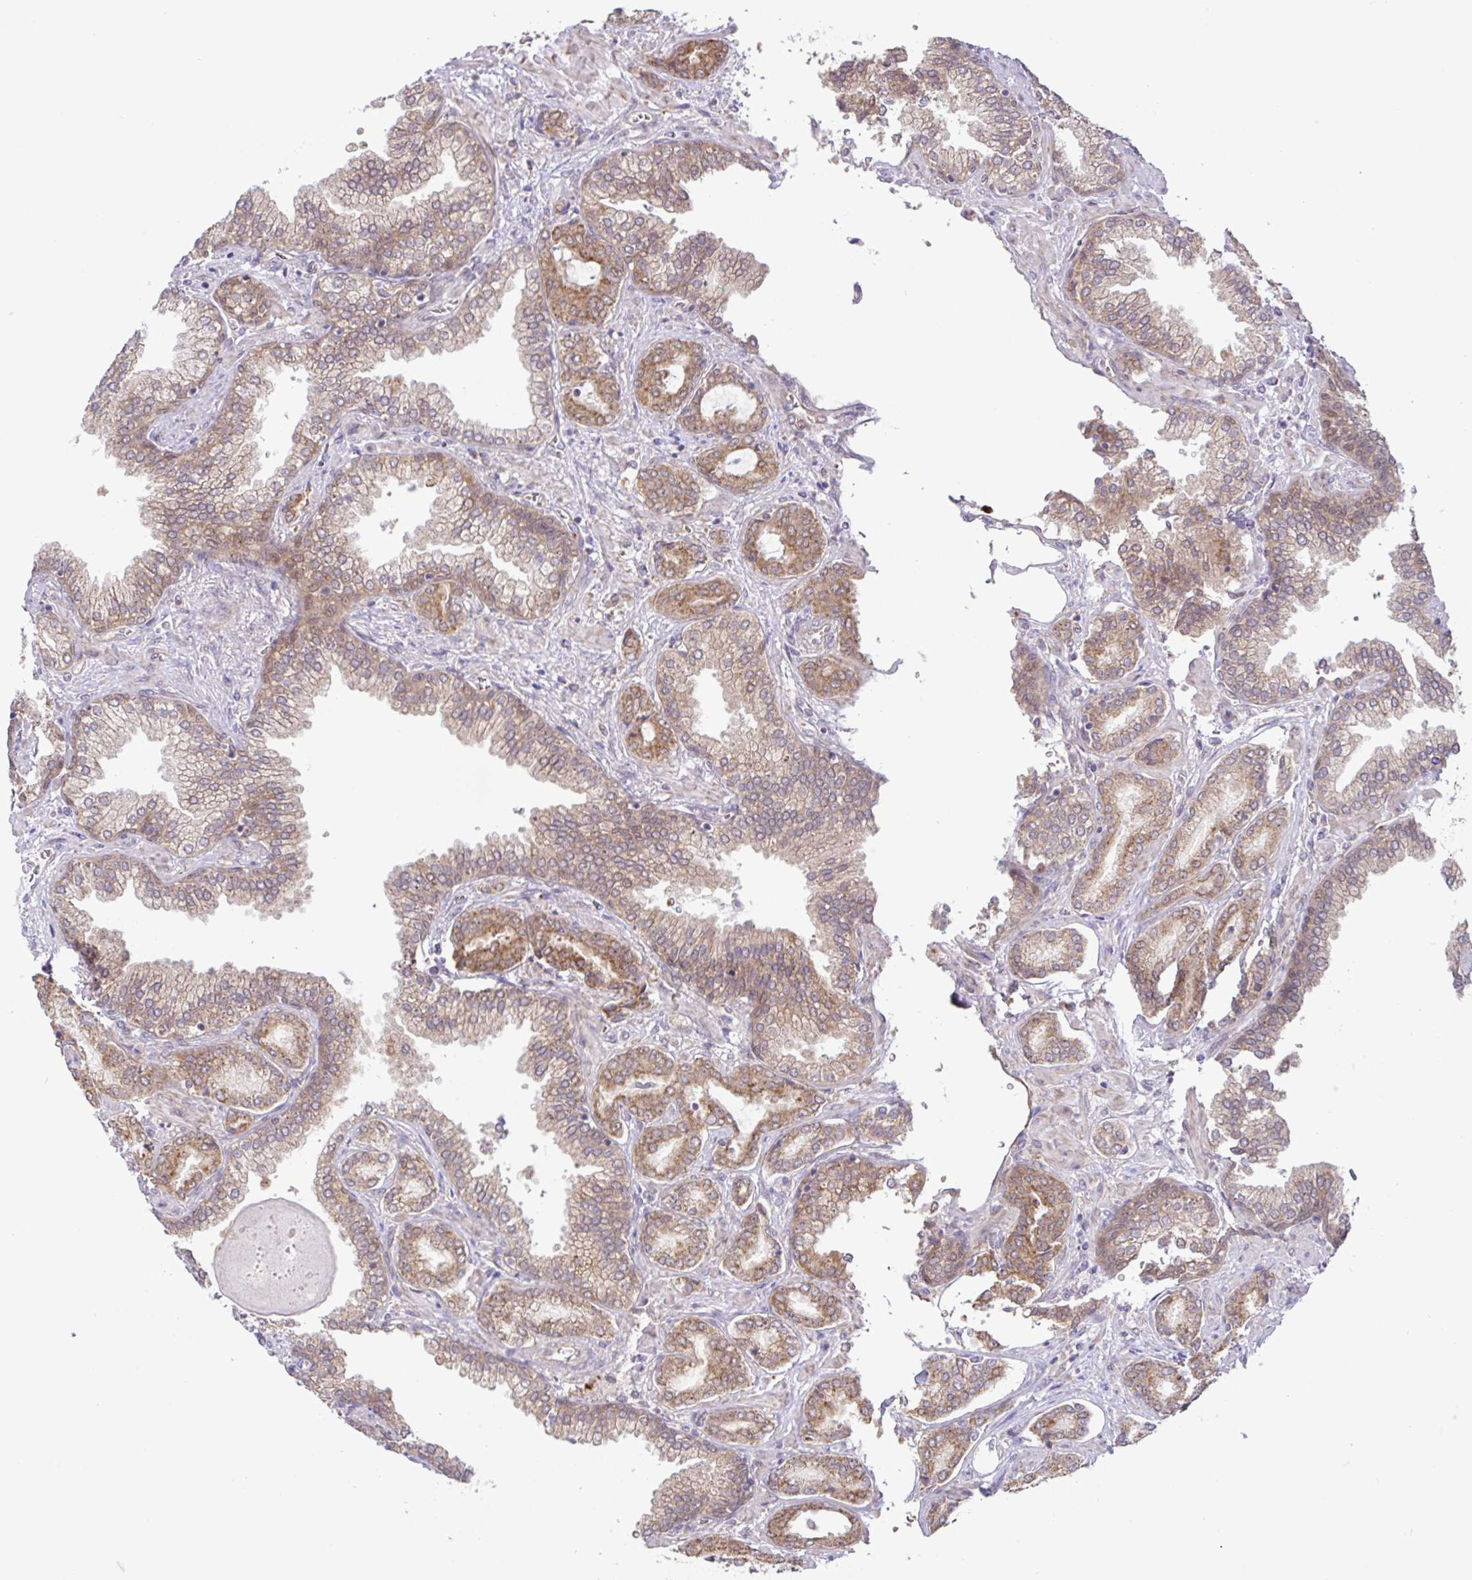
{"staining": {"intensity": "moderate", "quantity": ">75%", "location": "cytoplasmic/membranous"}, "tissue": "prostate cancer", "cell_type": "Tumor cells", "image_type": "cancer", "snomed": [{"axis": "morphology", "description": "Adenocarcinoma, High grade"}, {"axis": "topography", "description": "Prostate"}], "caption": "An IHC image of neoplastic tissue is shown. Protein staining in brown shows moderate cytoplasmic/membranous positivity in prostate cancer within tumor cells. (Brightfield microscopy of DAB IHC at high magnification).", "gene": "DLEU7", "patient": {"sex": "male", "age": 72}}